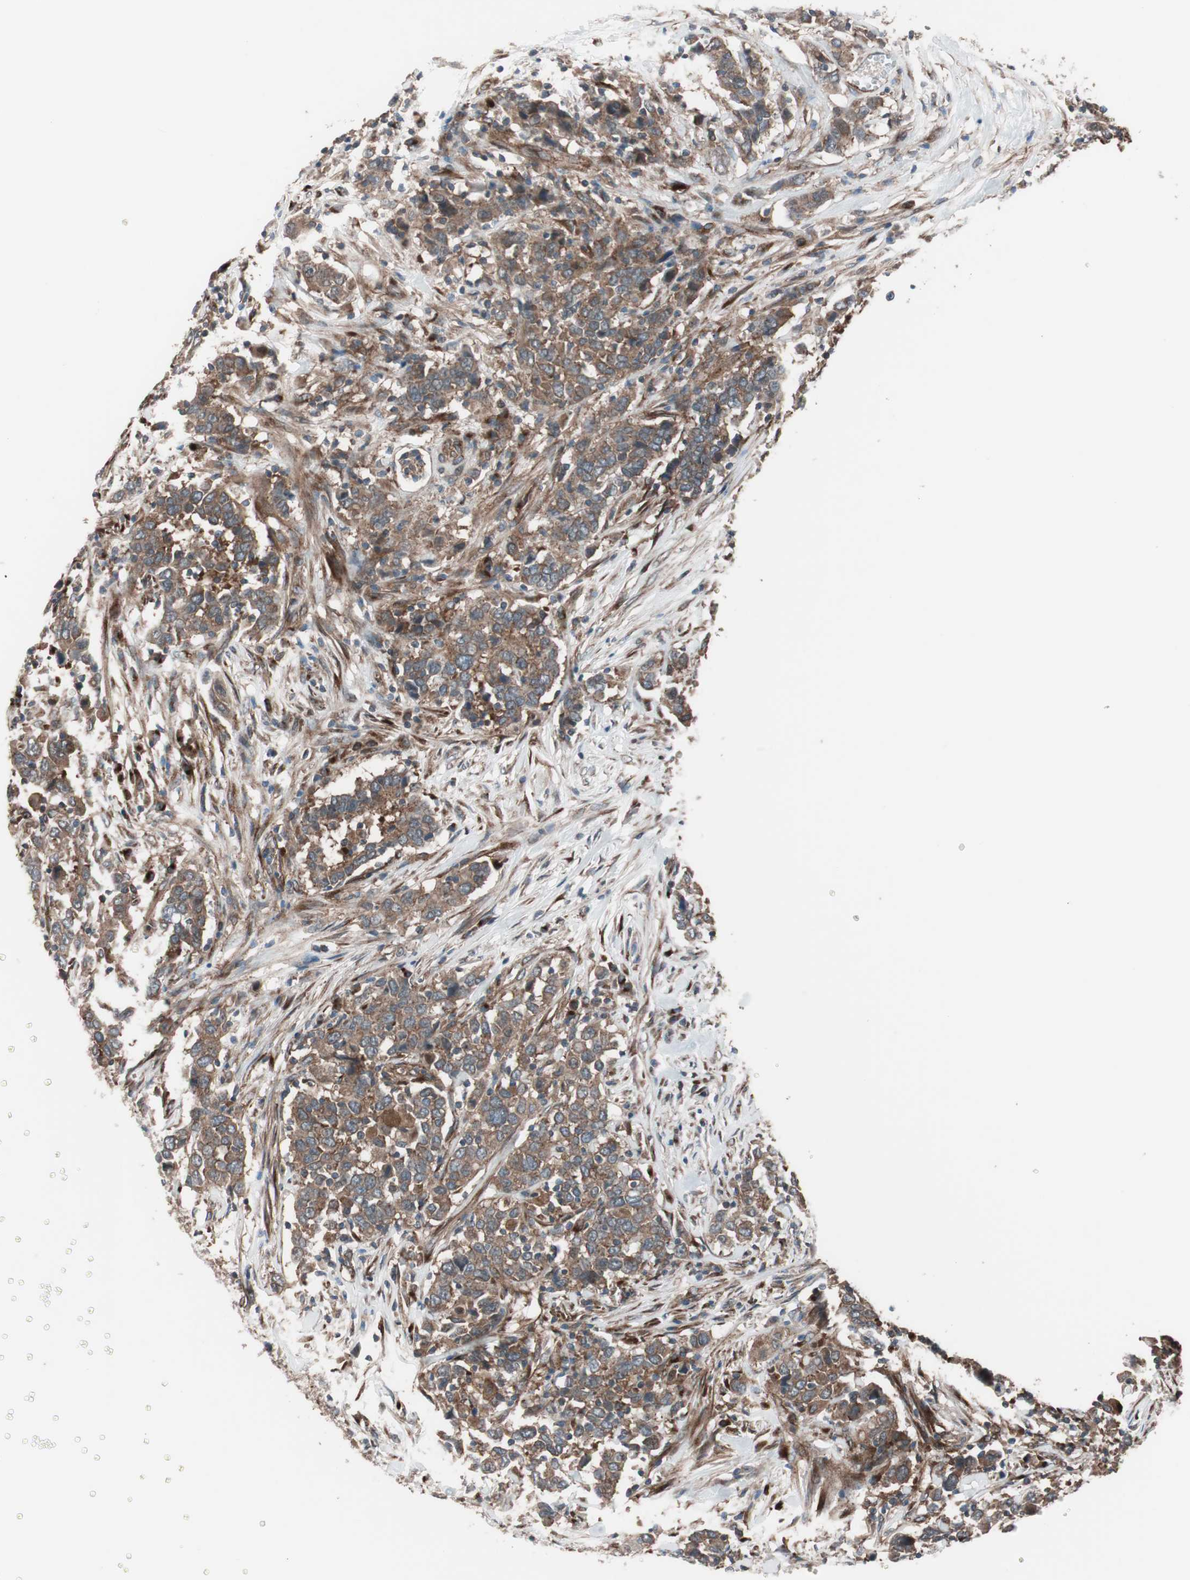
{"staining": {"intensity": "moderate", "quantity": ">75%", "location": "cytoplasmic/membranous"}, "tissue": "urothelial cancer", "cell_type": "Tumor cells", "image_type": "cancer", "snomed": [{"axis": "morphology", "description": "Urothelial carcinoma, High grade"}, {"axis": "topography", "description": "Urinary bladder"}], "caption": "High-grade urothelial carcinoma was stained to show a protein in brown. There is medium levels of moderate cytoplasmic/membranous positivity in about >75% of tumor cells.", "gene": "SEC31A", "patient": {"sex": "male", "age": 61}}